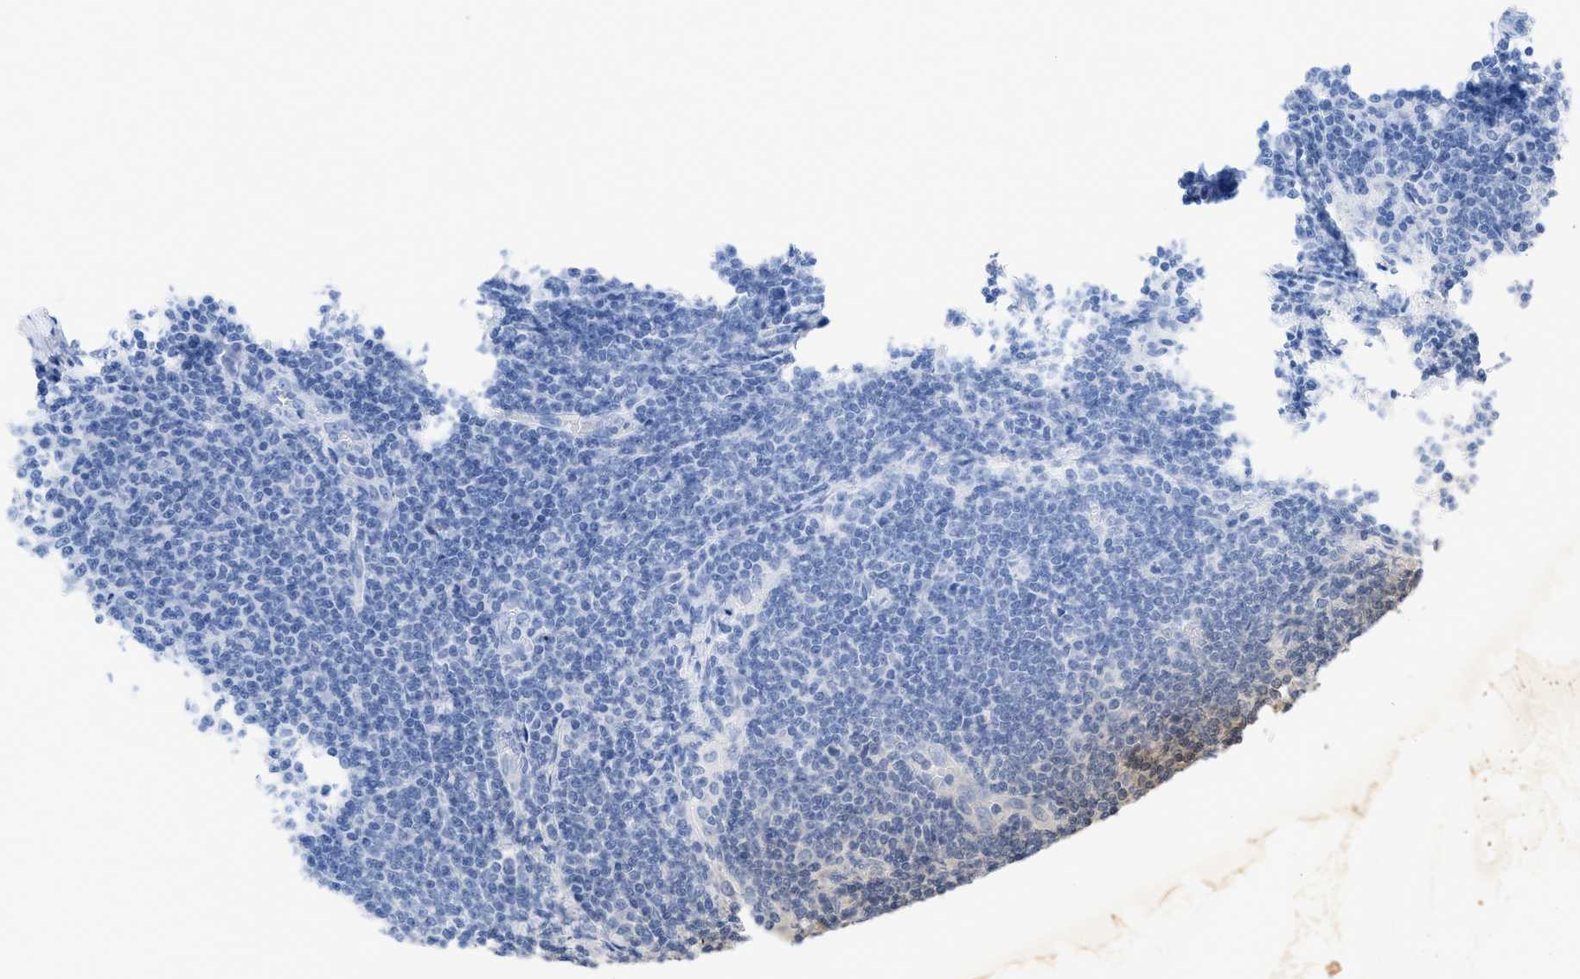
{"staining": {"intensity": "negative", "quantity": "none", "location": "none"}, "tissue": "lymphoma", "cell_type": "Tumor cells", "image_type": "cancer", "snomed": [{"axis": "morphology", "description": "Malignant lymphoma, non-Hodgkin's type, Low grade"}, {"axis": "topography", "description": "Lymph node"}], "caption": "Tumor cells show no significant staining in malignant lymphoma, non-Hodgkin's type (low-grade).", "gene": "IL17RE", "patient": {"sex": "male", "age": 66}}